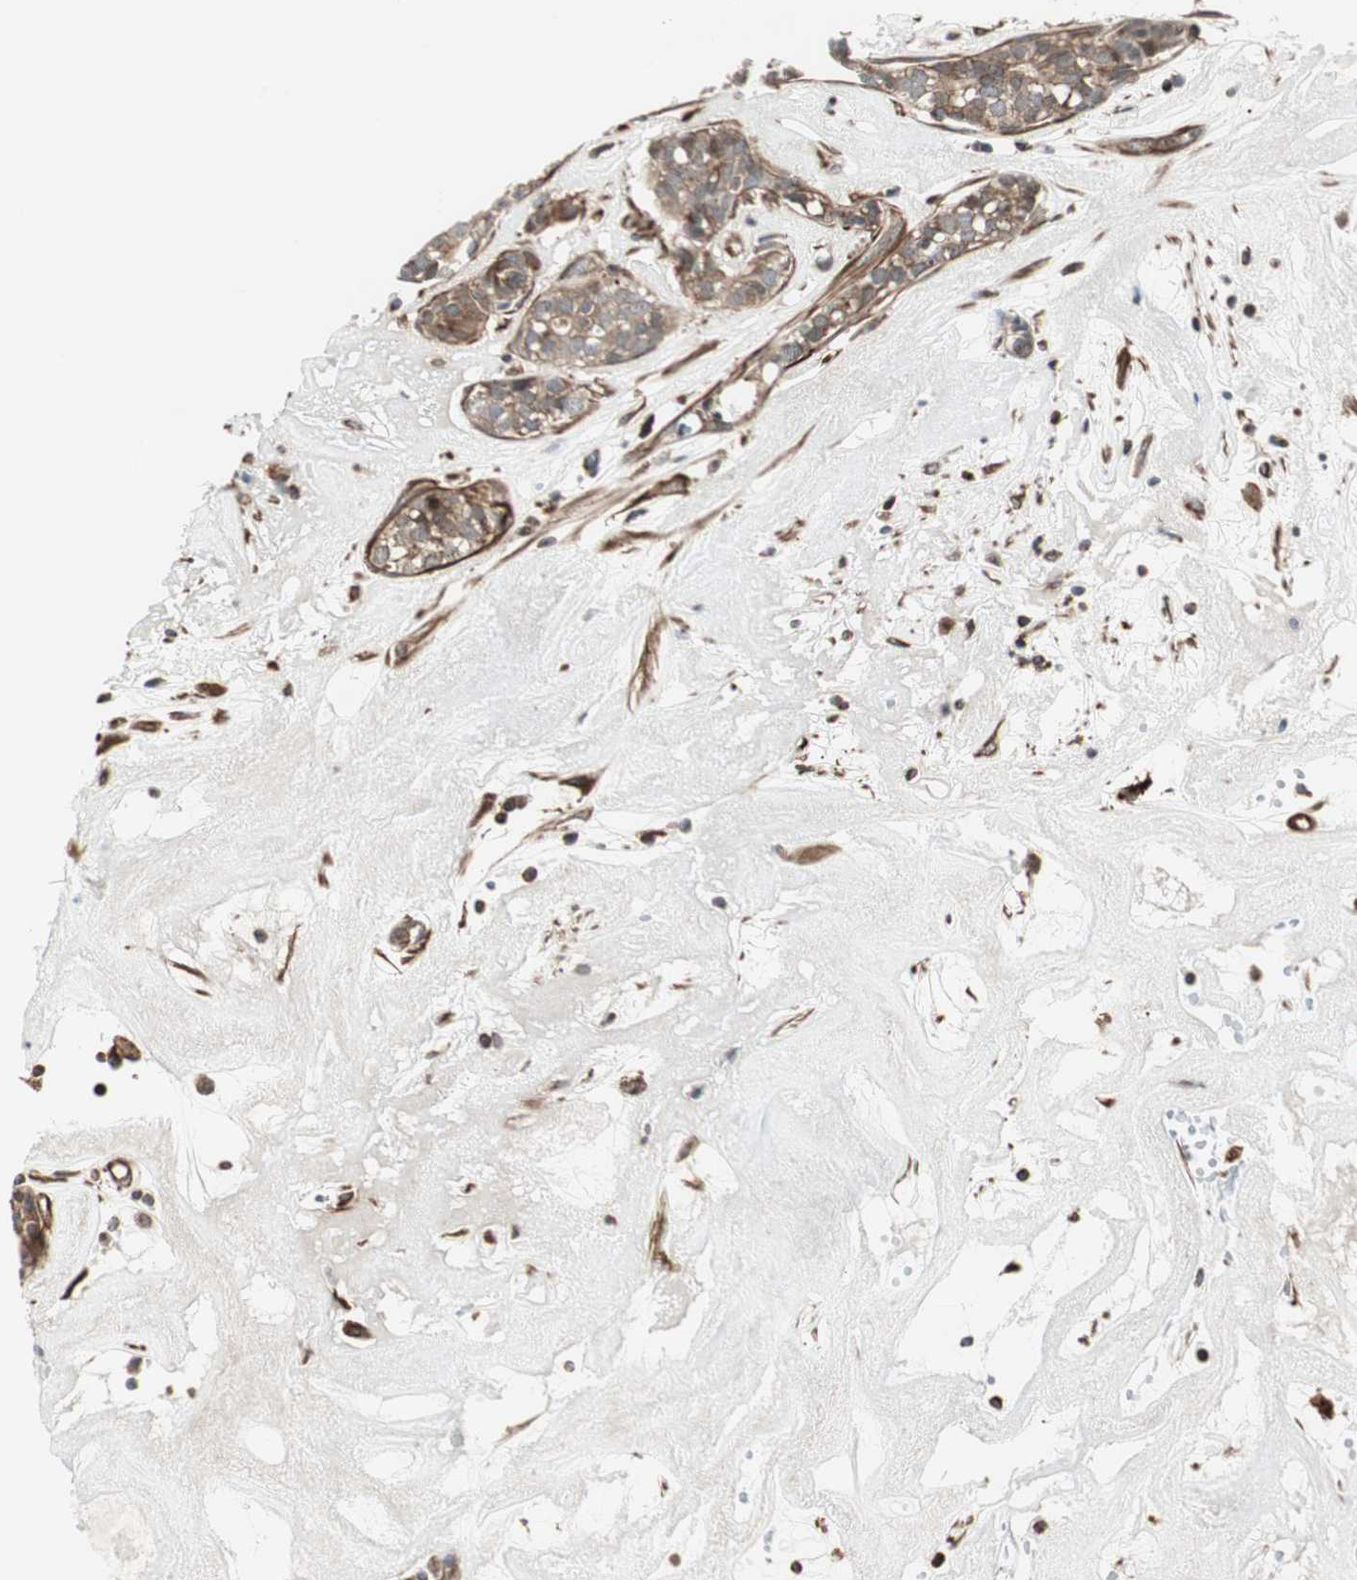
{"staining": {"intensity": "weak", "quantity": ">75%", "location": "cytoplasmic/membranous"}, "tissue": "head and neck cancer", "cell_type": "Tumor cells", "image_type": "cancer", "snomed": [{"axis": "morphology", "description": "Adenocarcinoma, NOS"}, {"axis": "topography", "description": "Salivary gland"}, {"axis": "topography", "description": "Head-Neck"}], "caption": "A brown stain highlights weak cytoplasmic/membranous expression of a protein in adenocarcinoma (head and neck) tumor cells. The protein of interest is shown in brown color, while the nuclei are stained blue.", "gene": "MAD2L2", "patient": {"sex": "female", "age": 65}}